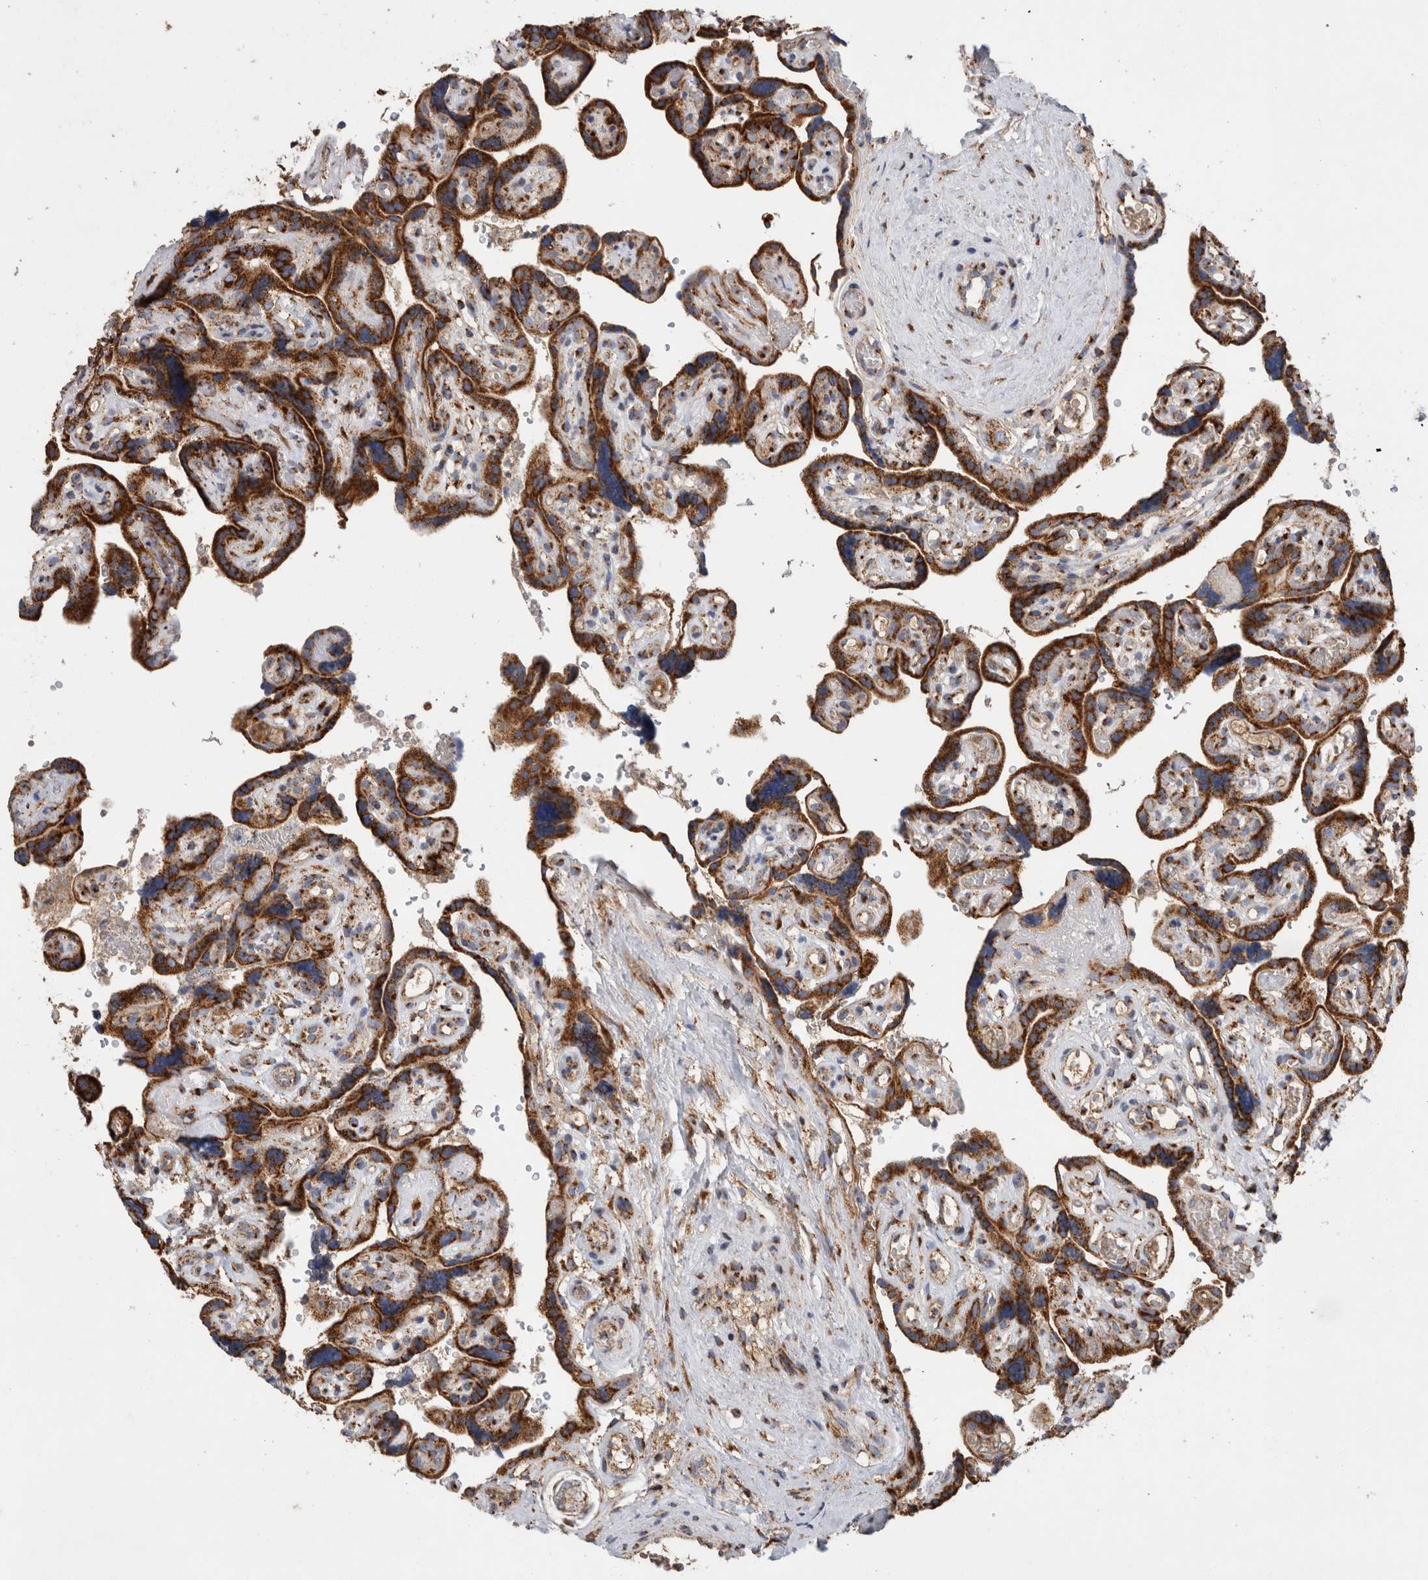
{"staining": {"intensity": "moderate", "quantity": ">75%", "location": "cytoplasmic/membranous"}, "tissue": "placenta", "cell_type": "Decidual cells", "image_type": "normal", "snomed": [{"axis": "morphology", "description": "Normal tissue, NOS"}, {"axis": "topography", "description": "Placenta"}], "caption": "High-magnification brightfield microscopy of benign placenta stained with DAB (brown) and counterstained with hematoxylin (blue). decidual cells exhibit moderate cytoplasmic/membranous staining is seen in about>75% of cells.", "gene": "IARS2", "patient": {"sex": "female", "age": 30}}